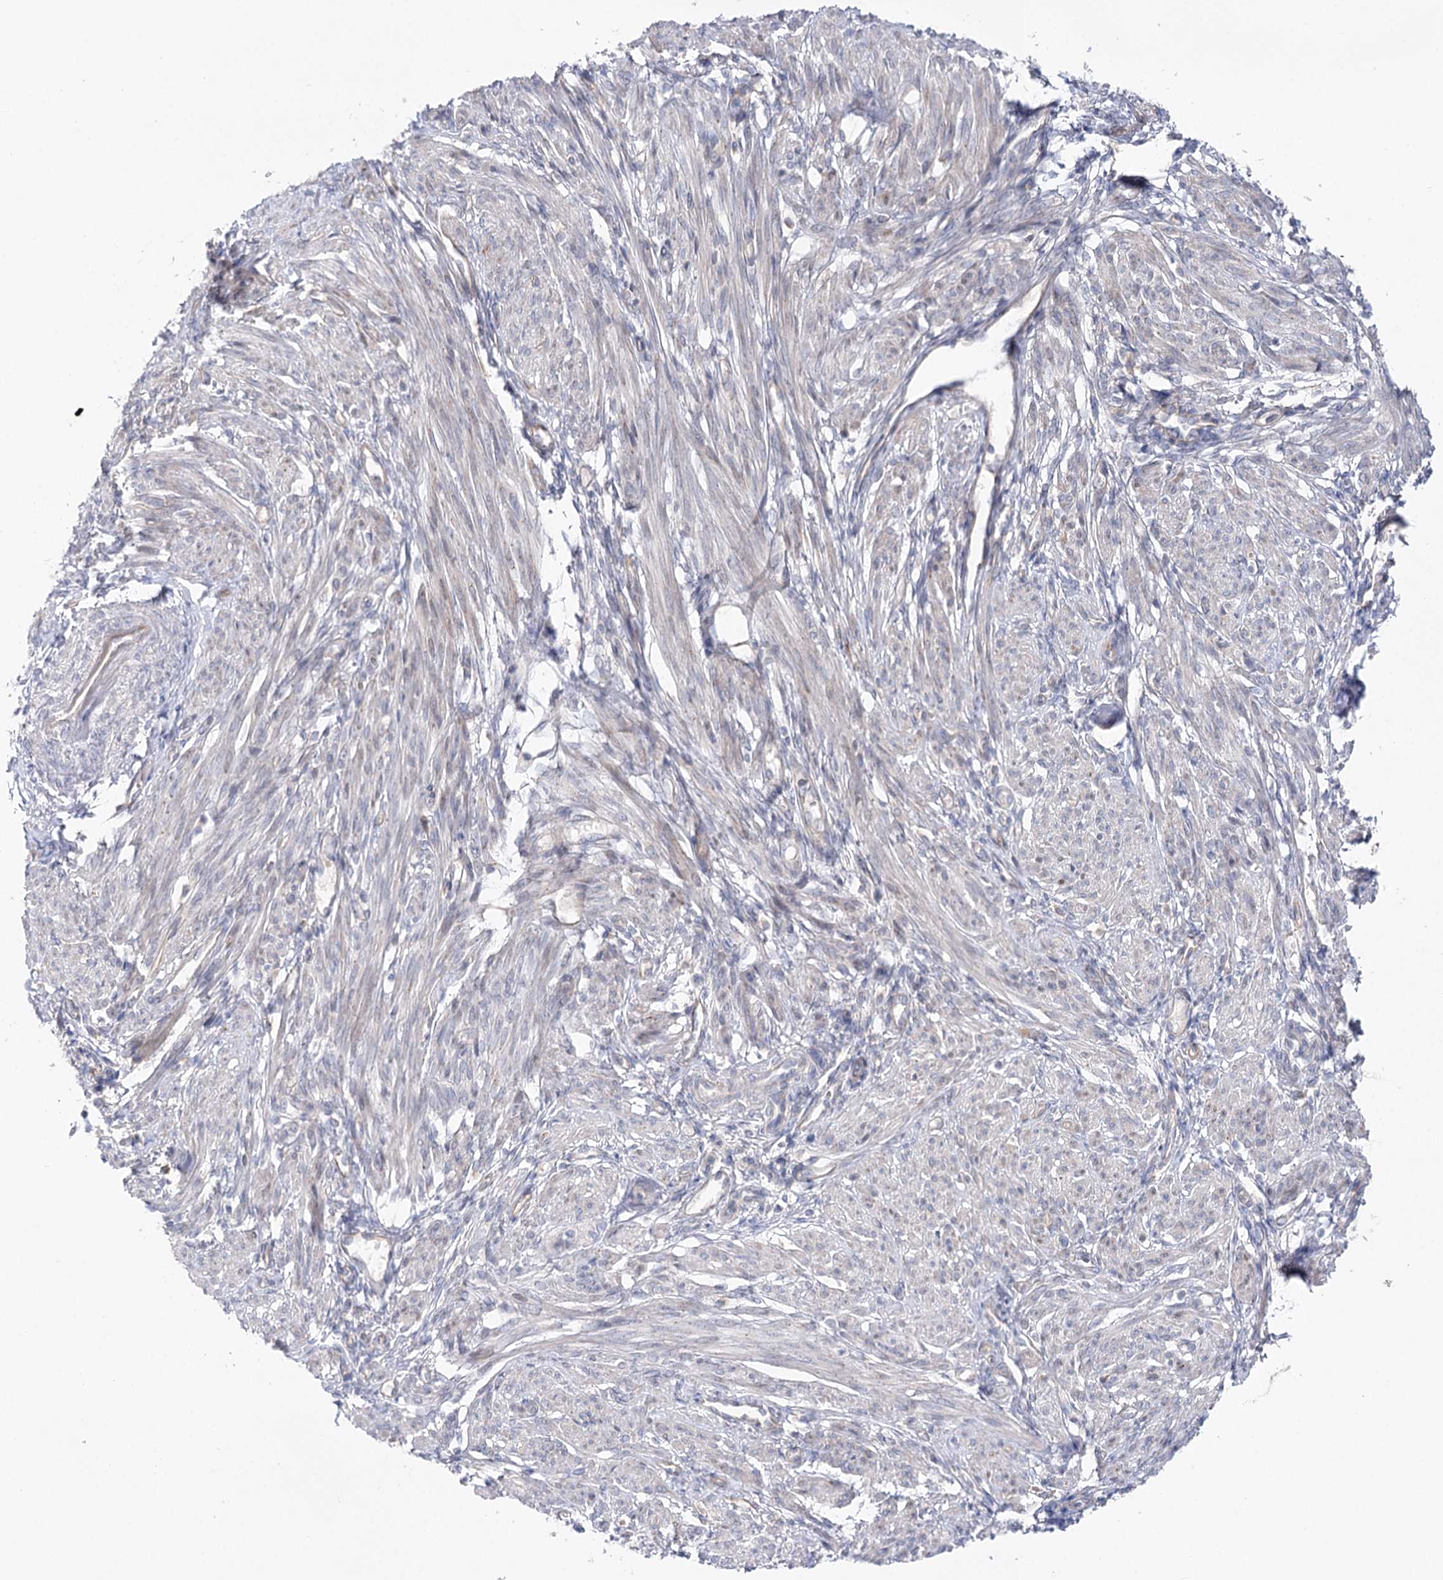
{"staining": {"intensity": "weak", "quantity": "<25%", "location": "cytoplasmic/membranous"}, "tissue": "smooth muscle", "cell_type": "Smooth muscle cells", "image_type": "normal", "snomed": [{"axis": "morphology", "description": "Normal tissue, NOS"}, {"axis": "topography", "description": "Smooth muscle"}], "caption": "An IHC photomicrograph of unremarkable smooth muscle is shown. There is no staining in smooth muscle cells of smooth muscle.", "gene": "LRRC14B", "patient": {"sex": "female", "age": 39}}